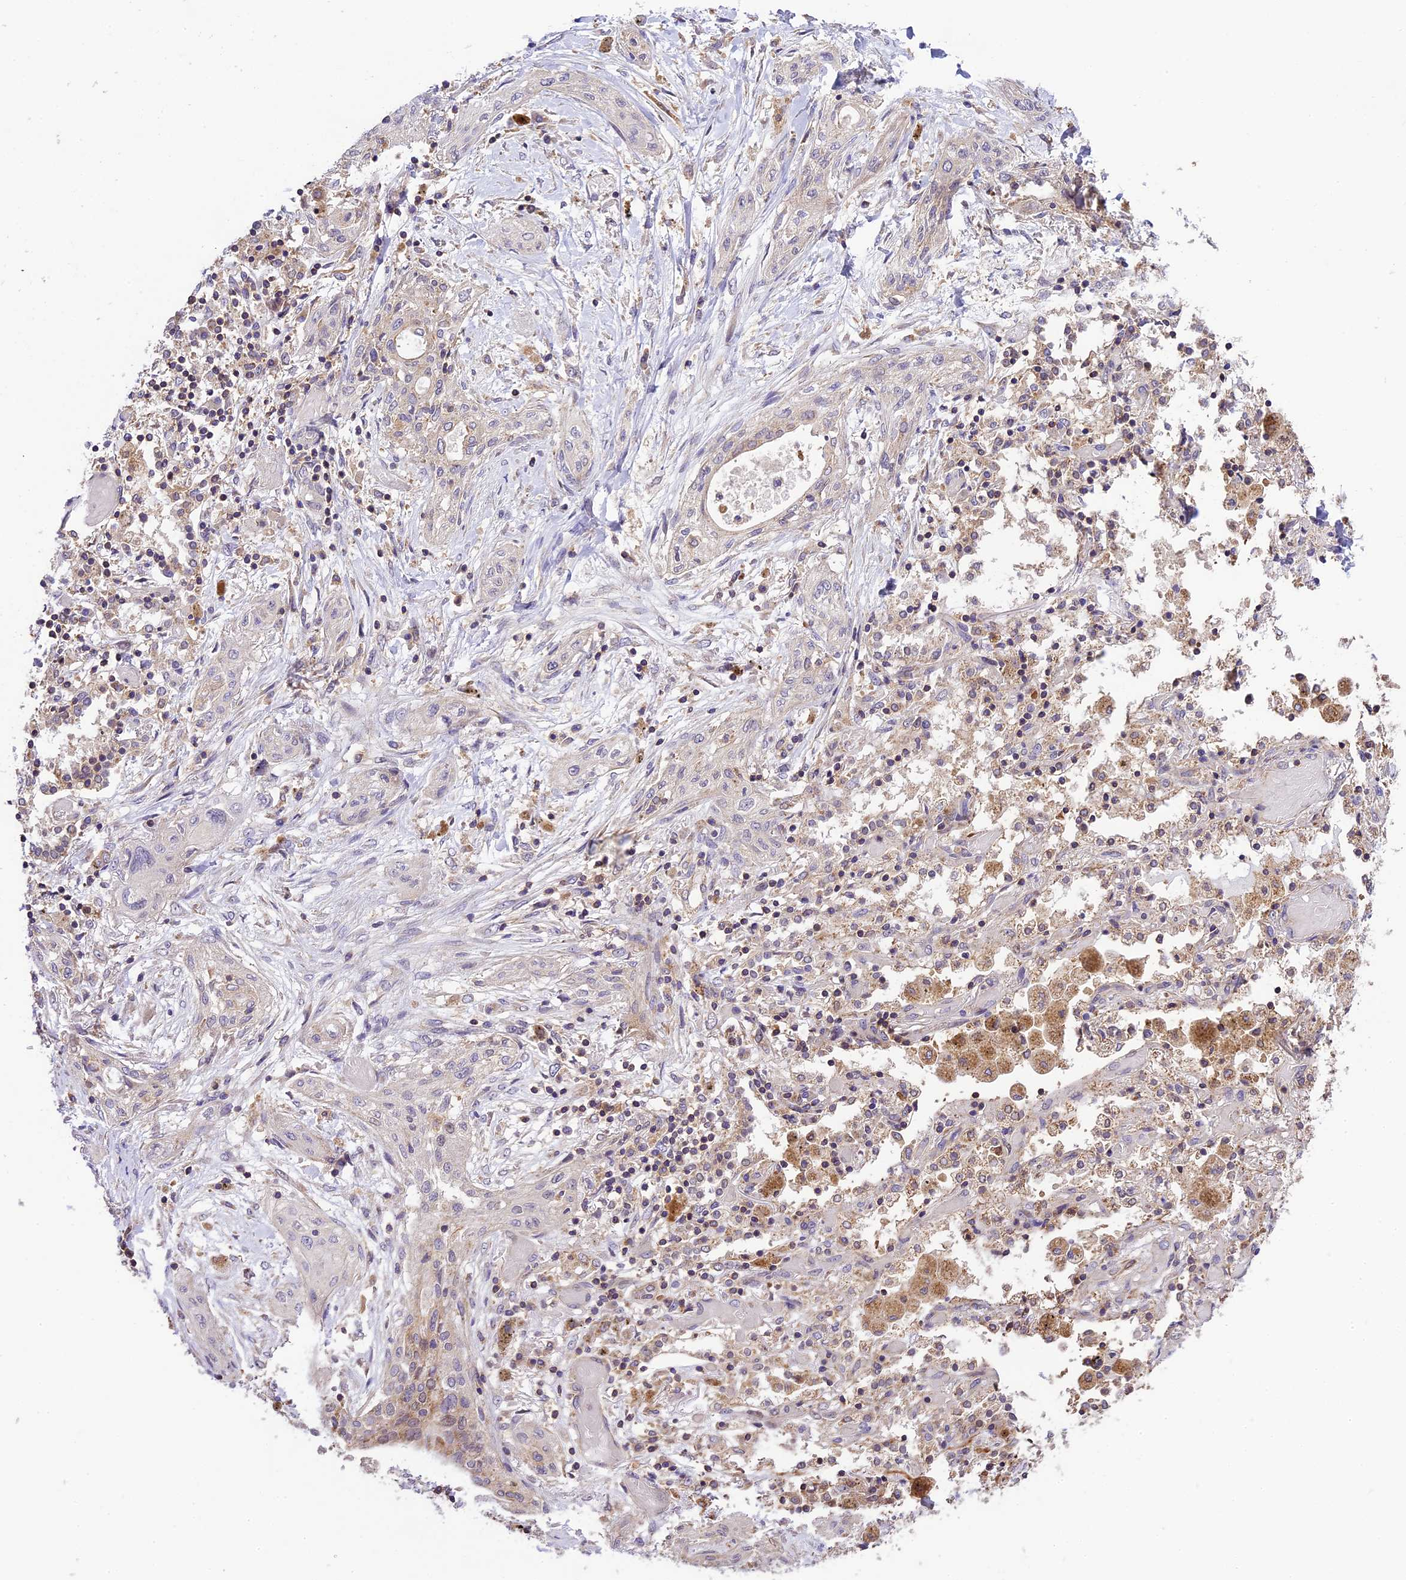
{"staining": {"intensity": "negative", "quantity": "none", "location": "none"}, "tissue": "lung cancer", "cell_type": "Tumor cells", "image_type": "cancer", "snomed": [{"axis": "morphology", "description": "Squamous cell carcinoma, NOS"}, {"axis": "topography", "description": "Lung"}], "caption": "Tumor cells show no significant protein staining in squamous cell carcinoma (lung).", "gene": "WDR88", "patient": {"sex": "female", "age": 47}}